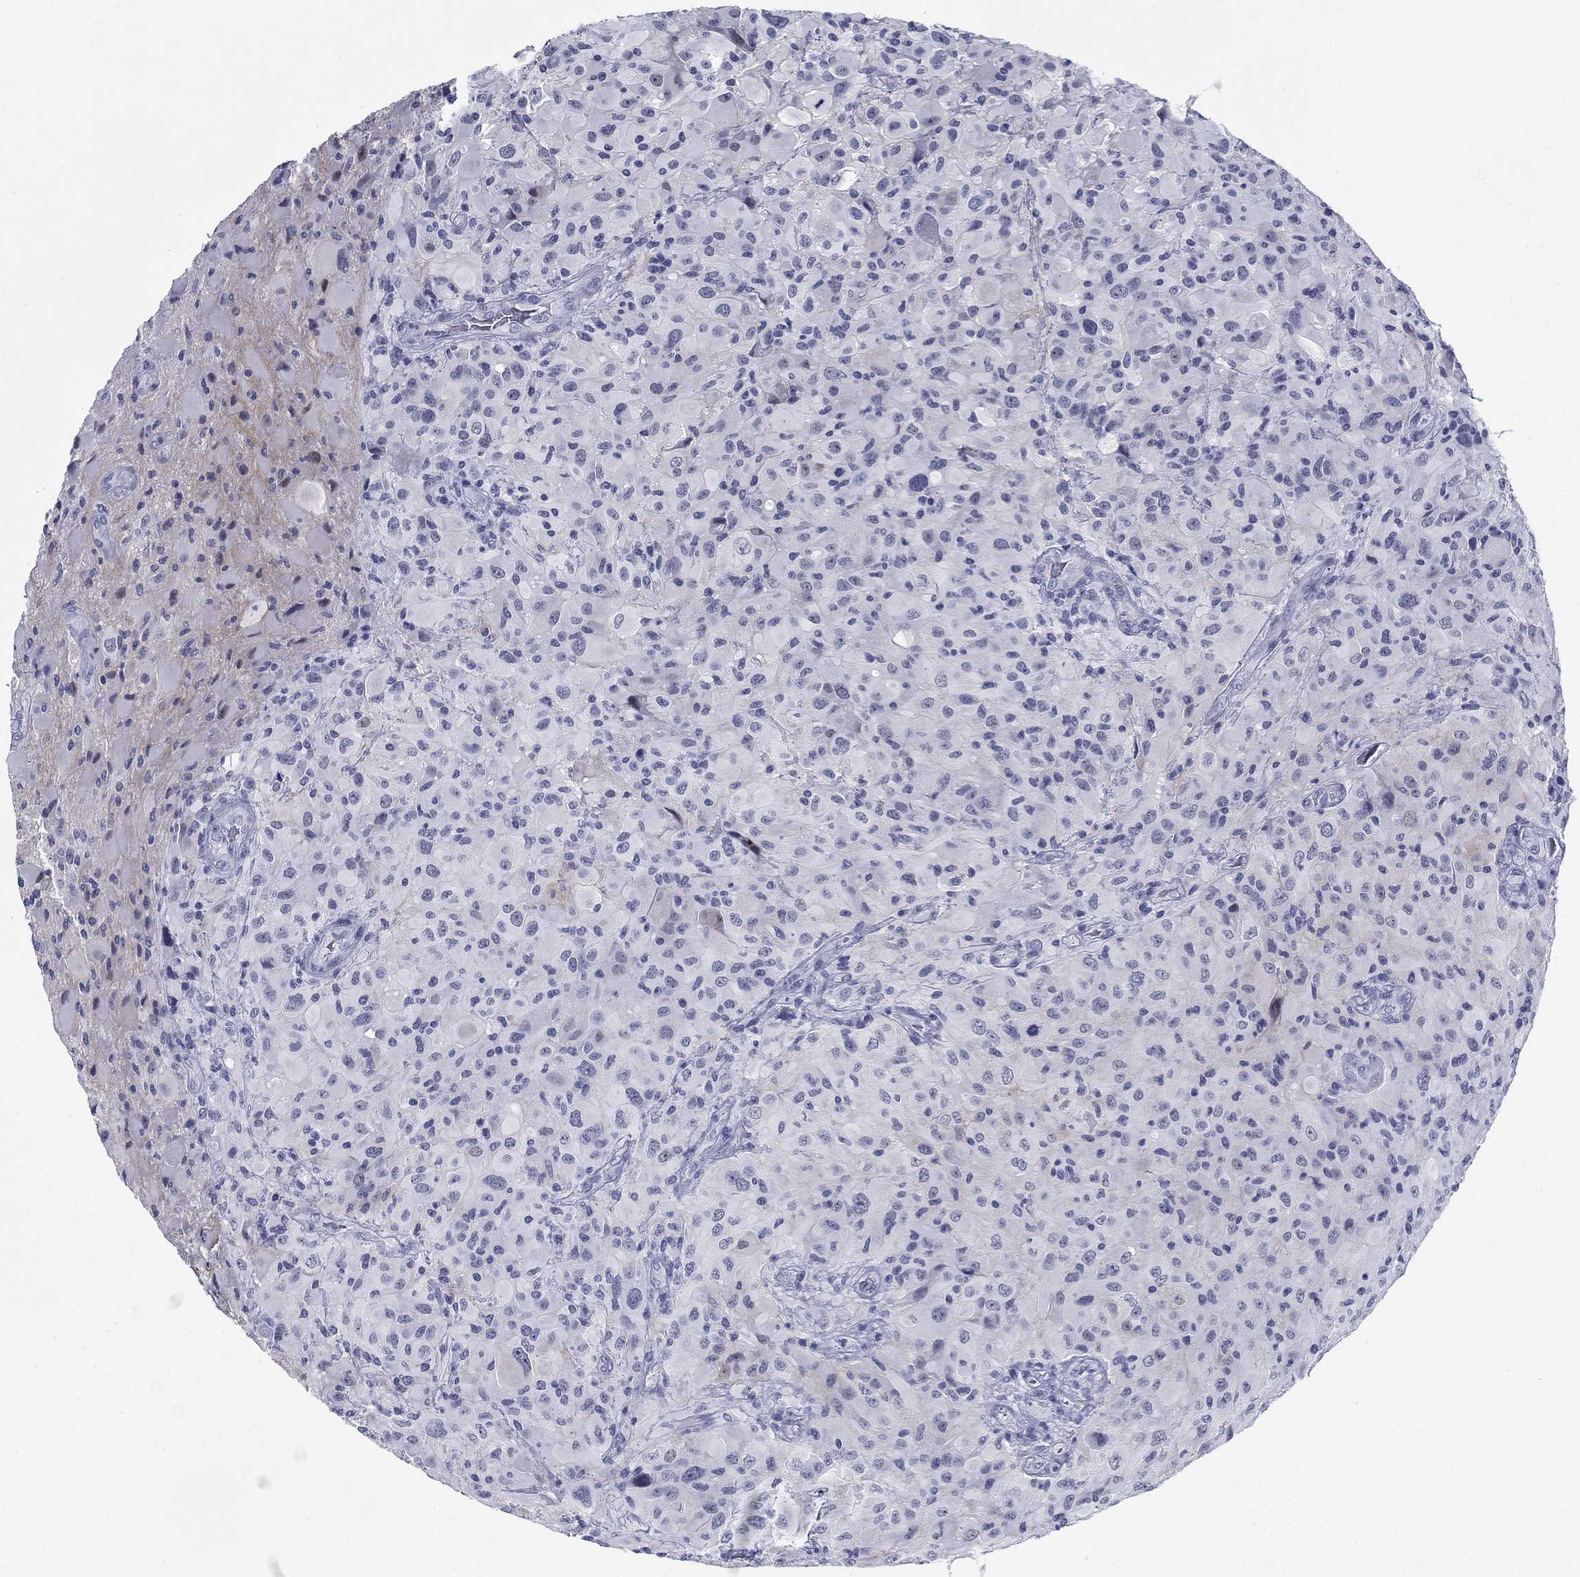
{"staining": {"intensity": "negative", "quantity": "none", "location": "none"}, "tissue": "glioma", "cell_type": "Tumor cells", "image_type": "cancer", "snomed": [{"axis": "morphology", "description": "Glioma, malignant, High grade"}, {"axis": "topography", "description": "Cerebral cortex"}], "caption": "Tumor cells show no significant protein staining in glioma.", "gene": "C4orf19", "patient": {"sex": "male", "age": 35}}